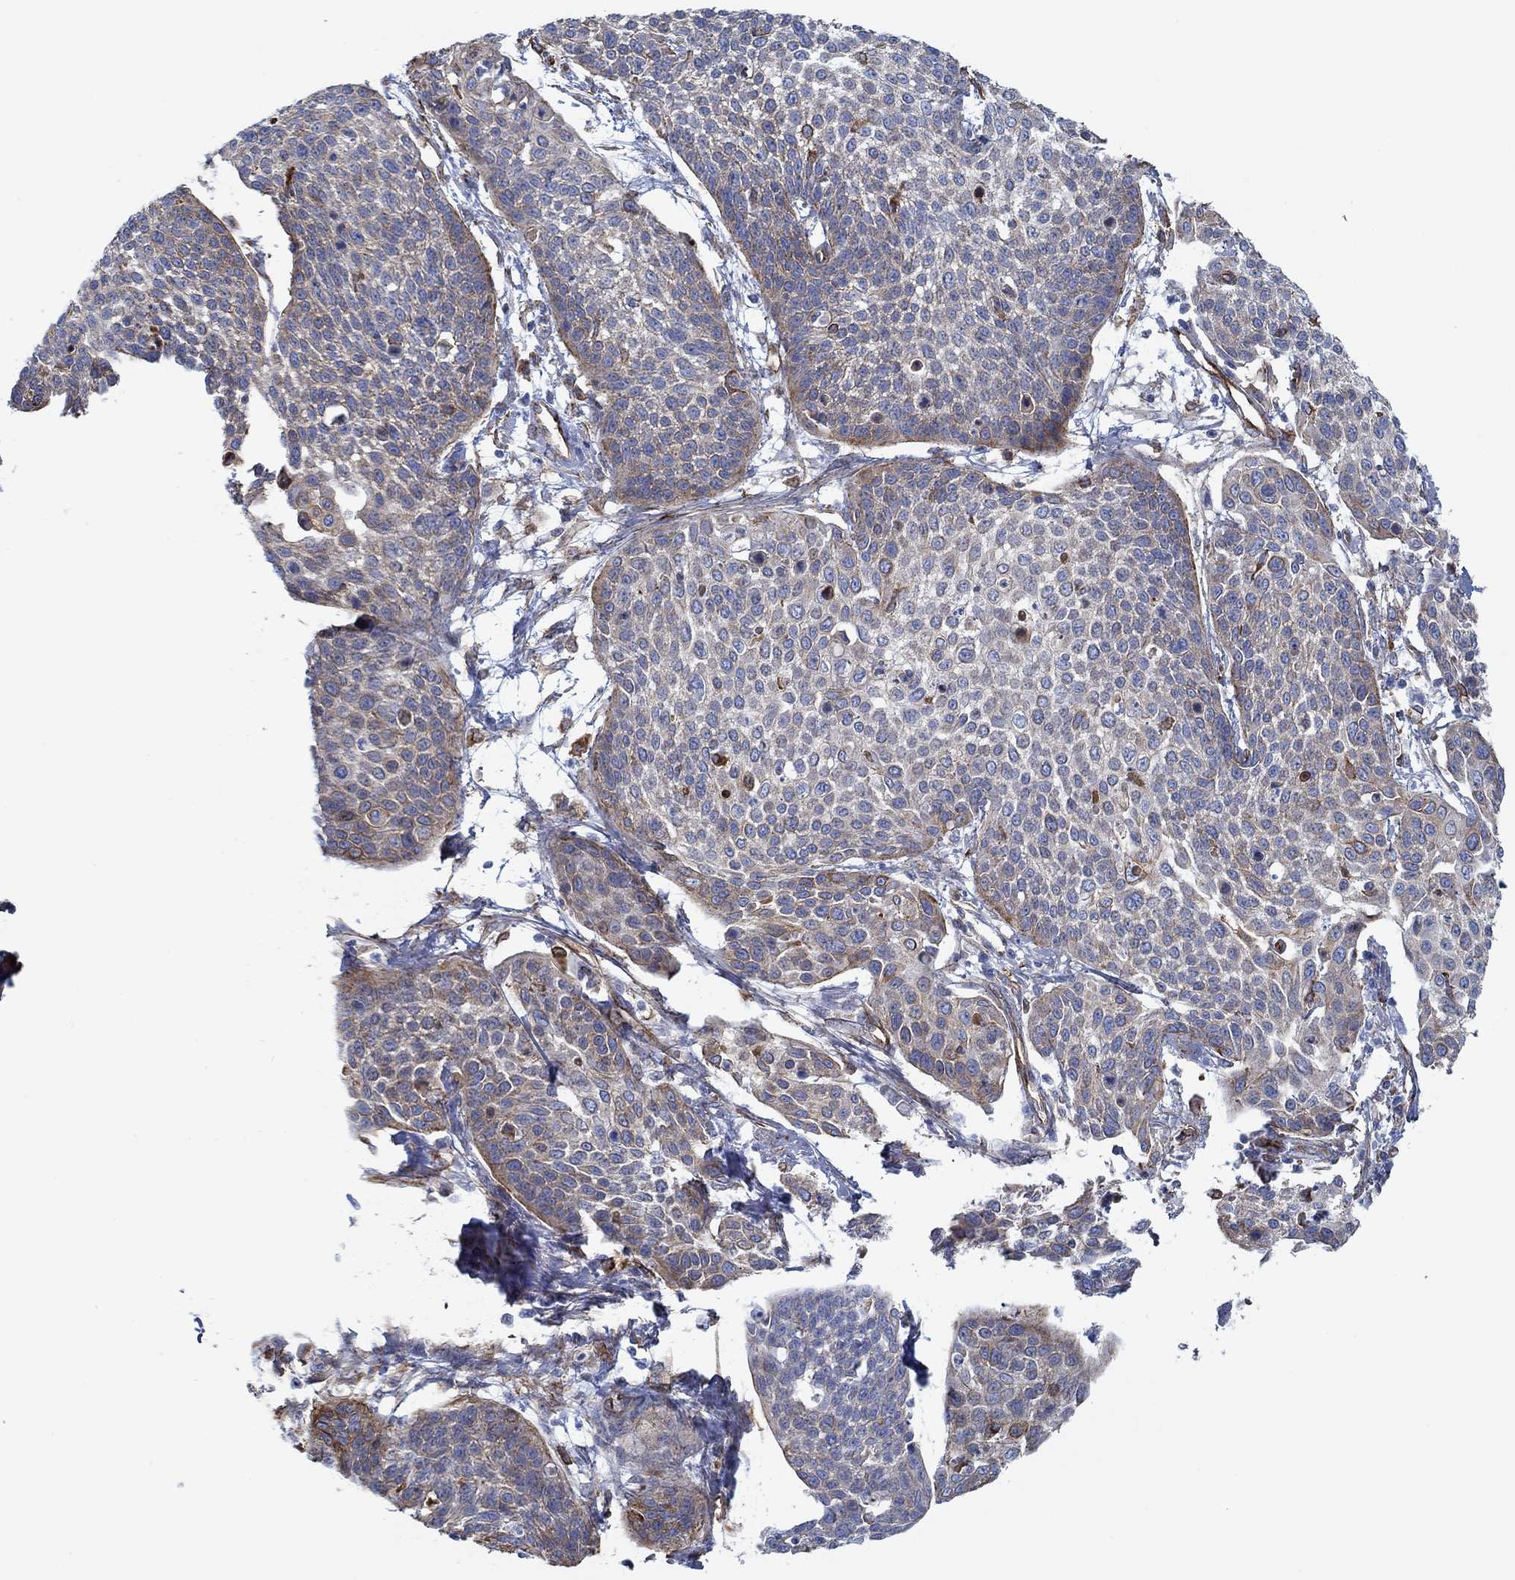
{"staining": {"intensity": "moderate", "quantity": "<25%", "location": "cytoplasmic/membranous"}, "tissue": "cervical cancer", "cell_type": "Tumor cells", "image_type": "cancer", "snomed": [{"axis": "morphology", "description": "Squamous cell carcinoma, NOS"}, {"axis": "topography", "description": "Cervix"}], "caption": "IHC micrograph of human cervical cancer stained for a protein (brown), which shows low levels of moderate cytoplasmic/membranous expression in about <25% of tumor cells.", "gene": "STC2", "patient": {"sex": "female", "age": 34}}